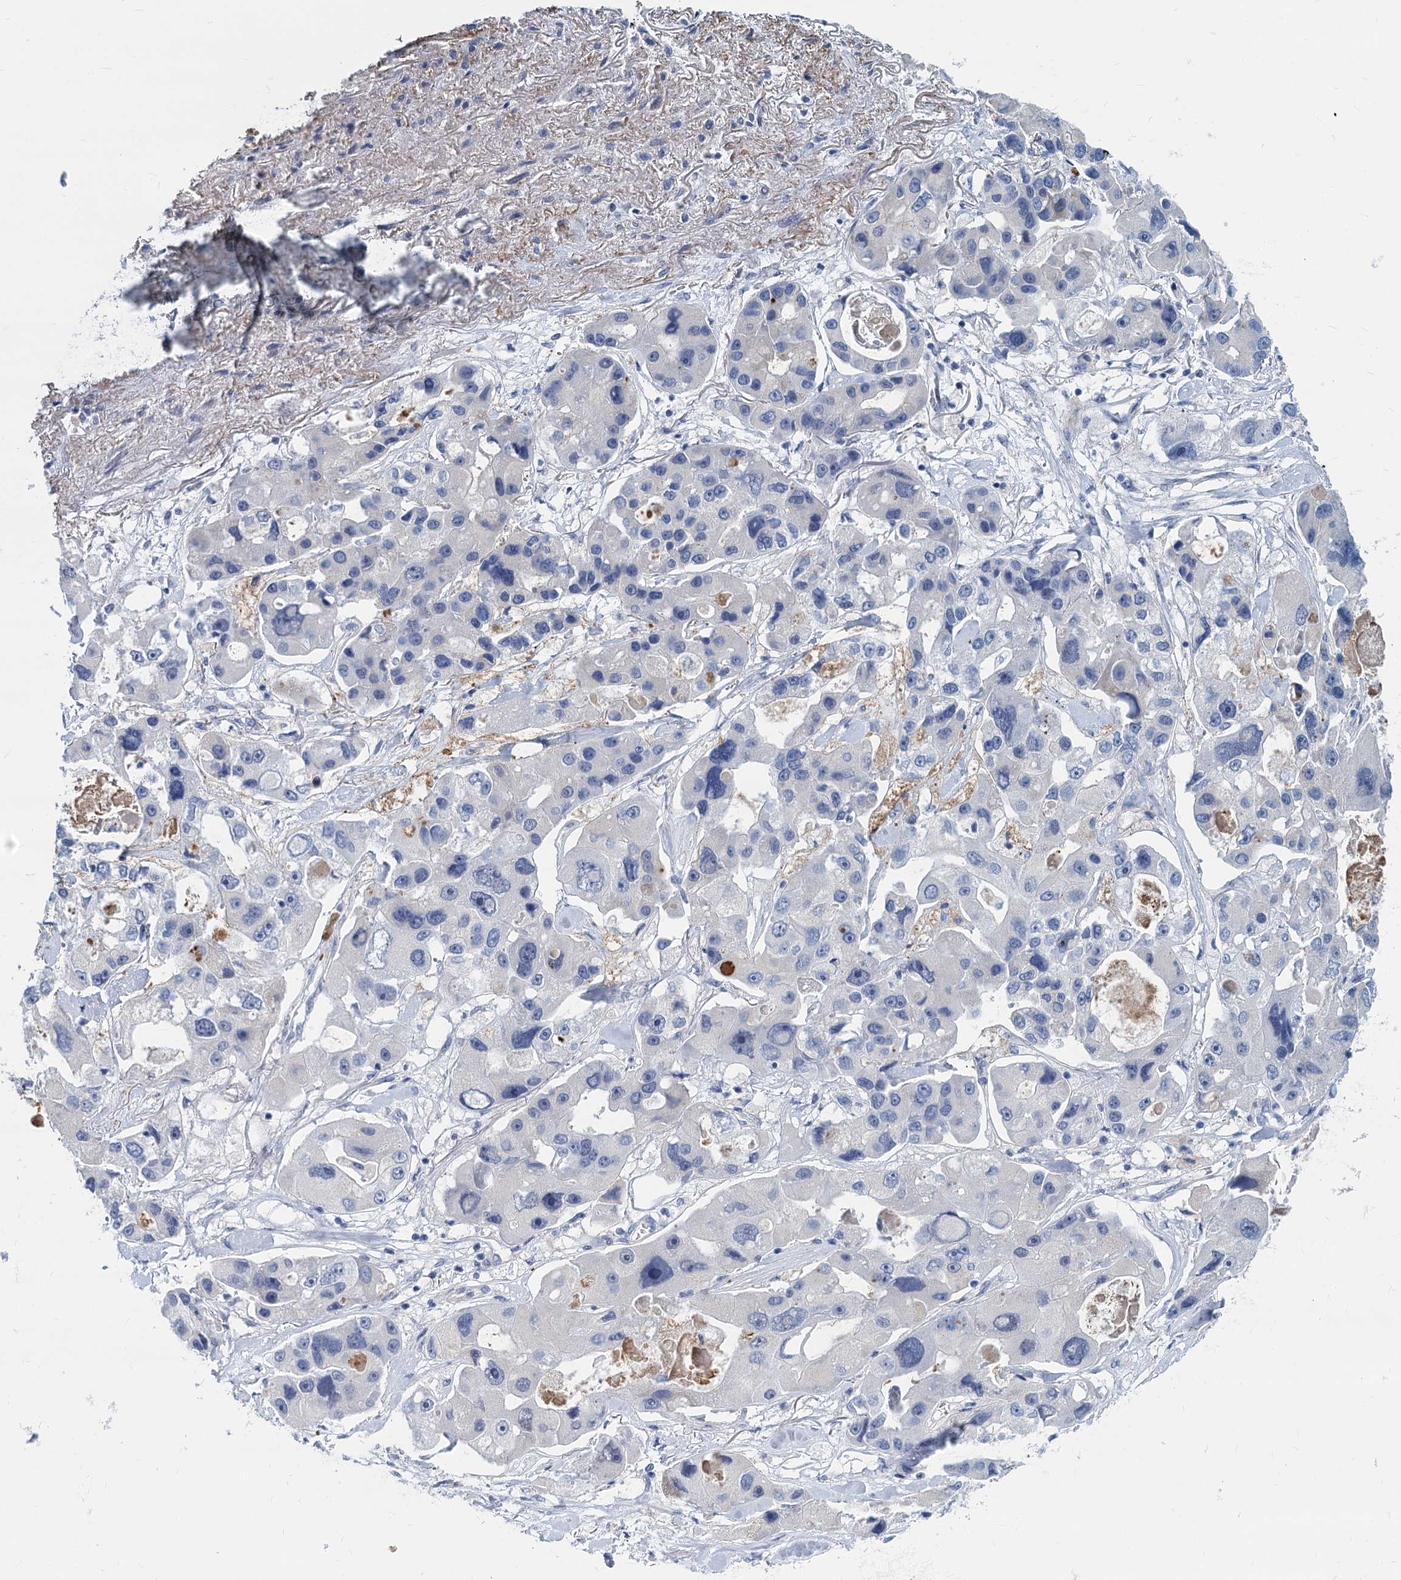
{"staining": {"intensity": "negative", "quantity": "none", "location": "none"}, "tissue": "lung cancer", "cell_type": "Tumor cells", "image_type": "cancer", "snomed": [{"axis": "morphology", "description": "Adenocarcinoma, NOS"}, {"axis": "topography", "description": "Lung"}], "caption": "Adenocarcinoma (lung) stained for a protein using immunohistochemistry displays no positivity tumor cells.", "gene": "GSTM3", "patient": {"sex": "female", "age": 54}}